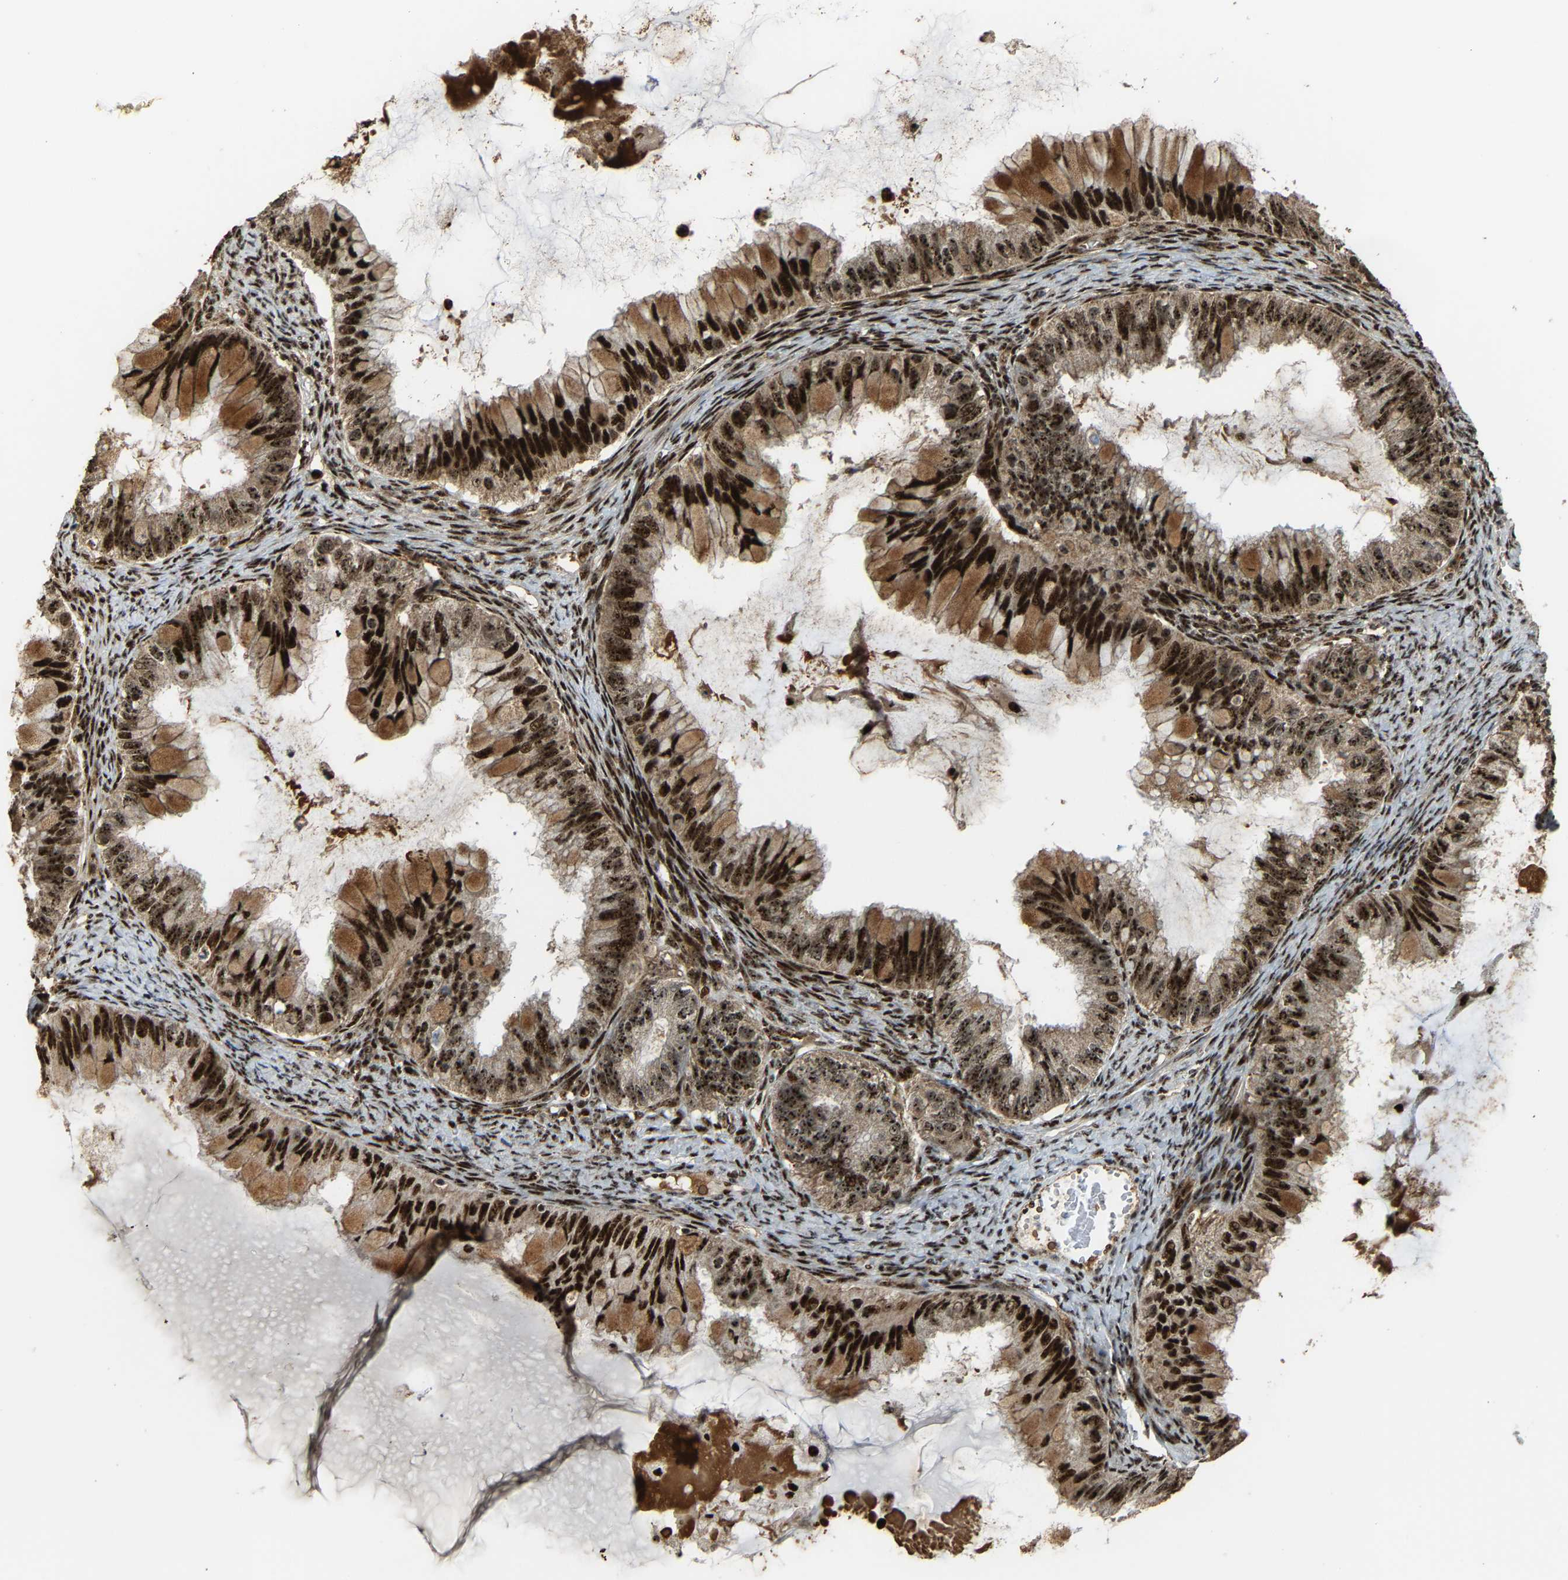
{"staining": {"intensity": "strong", "quantity": ">75%", "location": "cytoplasmic/membranous,nuclear"}, "tissue": "ovarian cancer", "cell_type": "Tumor cells", "image_type": "cancer", "snomed": [{"axis": "morphology", "description": "Cystadenocarcinoma, mucinous, NOS"}, {"axis": "topography", "description": "Ovary"}], "caption": "Strong cytoplasmic/membranous and nuclear protein positivity is appreciated in approximately >75% of tumor cells in ovarian cancer. (IHC, brightfield microscopy, high magnification).", "gene": "ZNF687", "patient": {"sex": "female", "age": 80}}